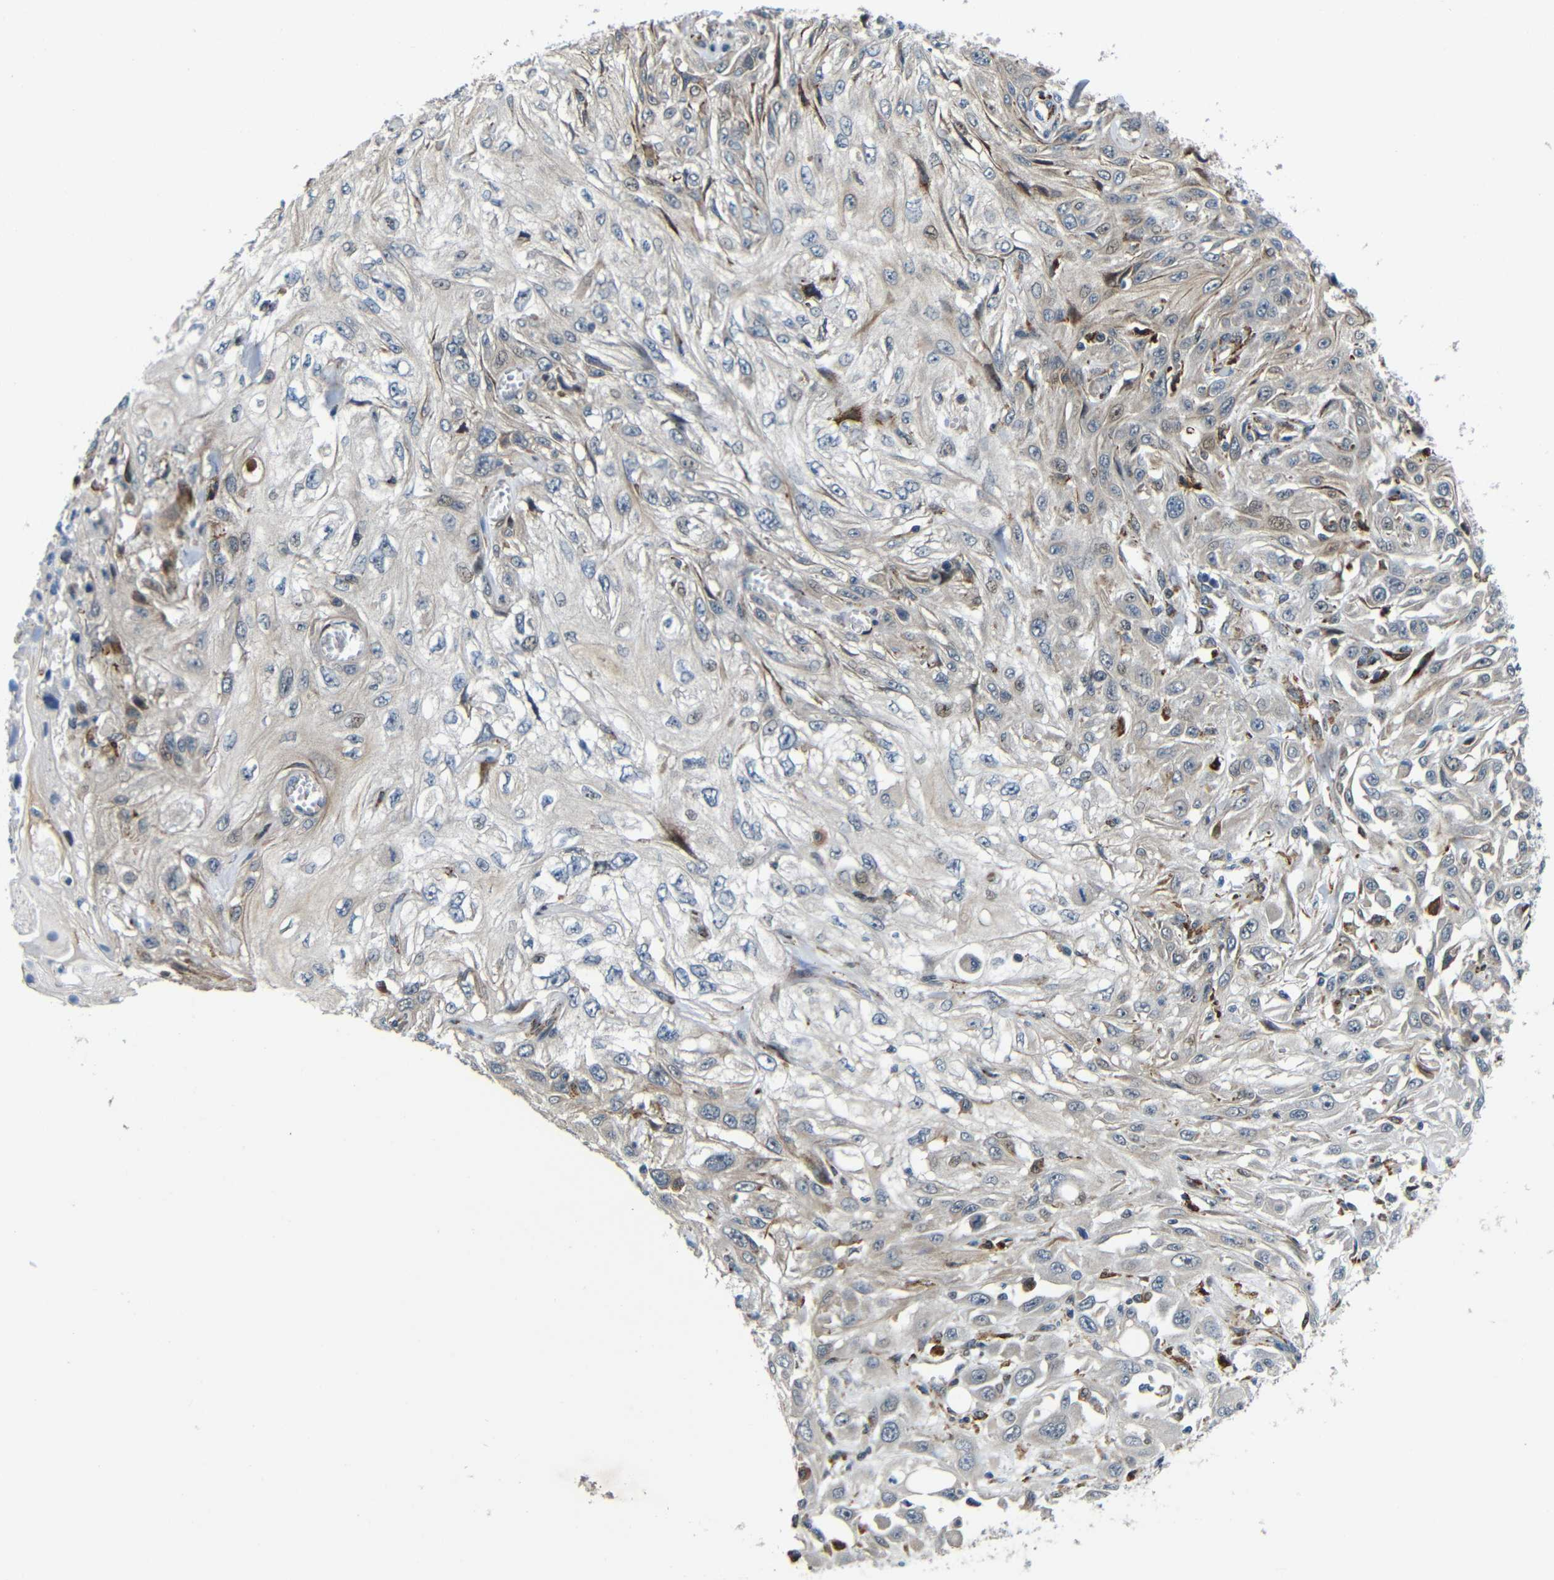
{"staining": {"intensity": "weak", "quantity": "<25%", "location": "cytoplasmic/membranous"}, "tissue": "skin cancer", "cell_type": "Tumor cells", "image_type": "cancer", "snomed": [{"axis": "morphology", "description": "Squamous cell carcinoma, NOS"}, {"axis": "topography", "description": "Skin"}], "caption": "Squamous cell carcinoma (skin) was stained to show a protein in brown. There is no significant staining in tumor cells.", "gene": "SYDE1", "patient": {"sex": "male", "age": 75}}